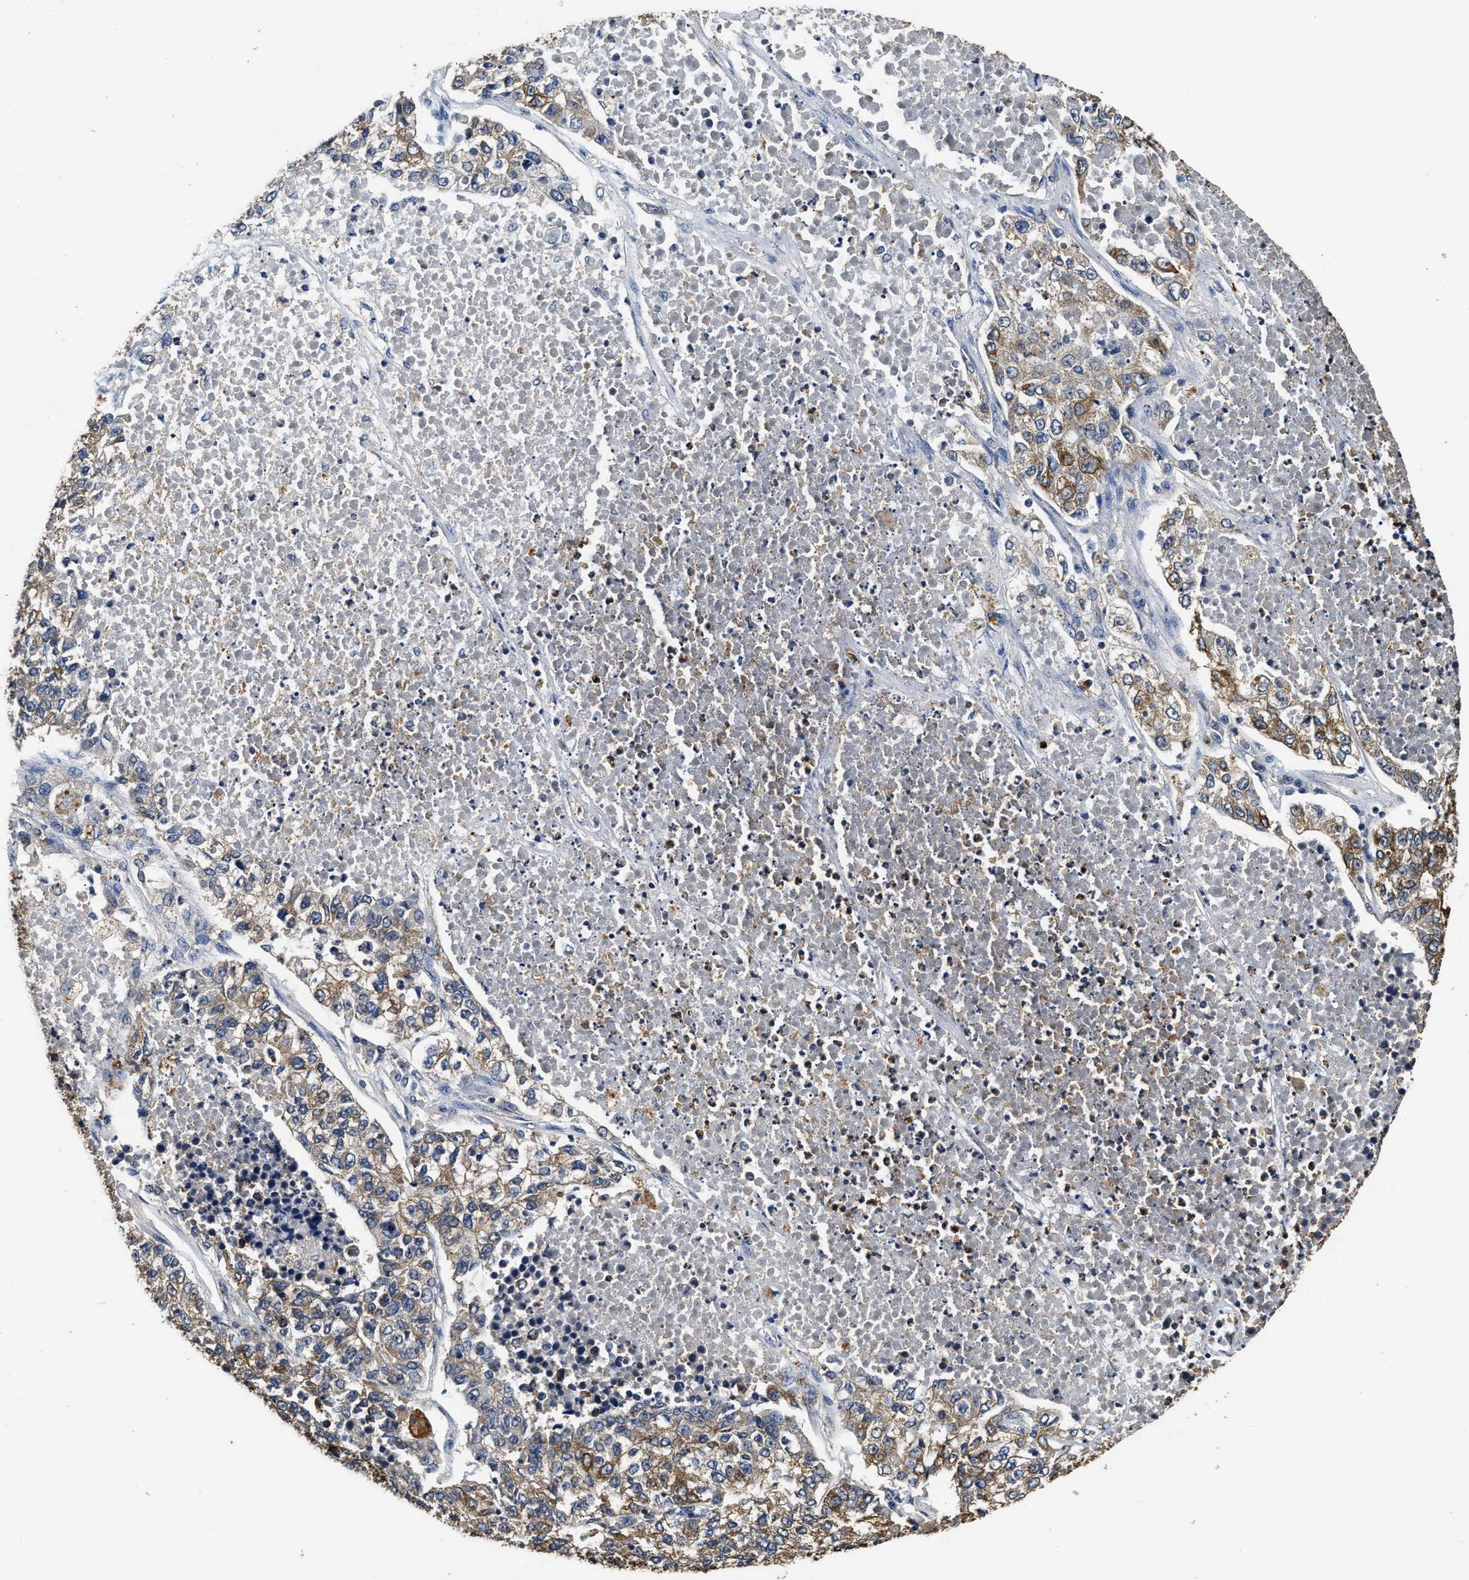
{"staining": {"intensity": "moderate", "quantity": "25%-75%", "location": "cytoplasmic/membranous"}, "tissue": "lung cancer", "cell_type": "Tumor cells", "image_type": "cancer", "snomed": [{"axis": "morphology", "description": "Adenocarcinoma, NOS"}, {"axis": "topography", "description": "Lung"}], "caption": "IHC (DAB (3,3'-diaminobenzidine)) staining of lung cancer reveals moderate cytoplasmic/membranous protein staining in approximately 25%-75% of tumor cells.", "gene": "CTNNA1", "patient": {"sex": "male", "age": 49}}